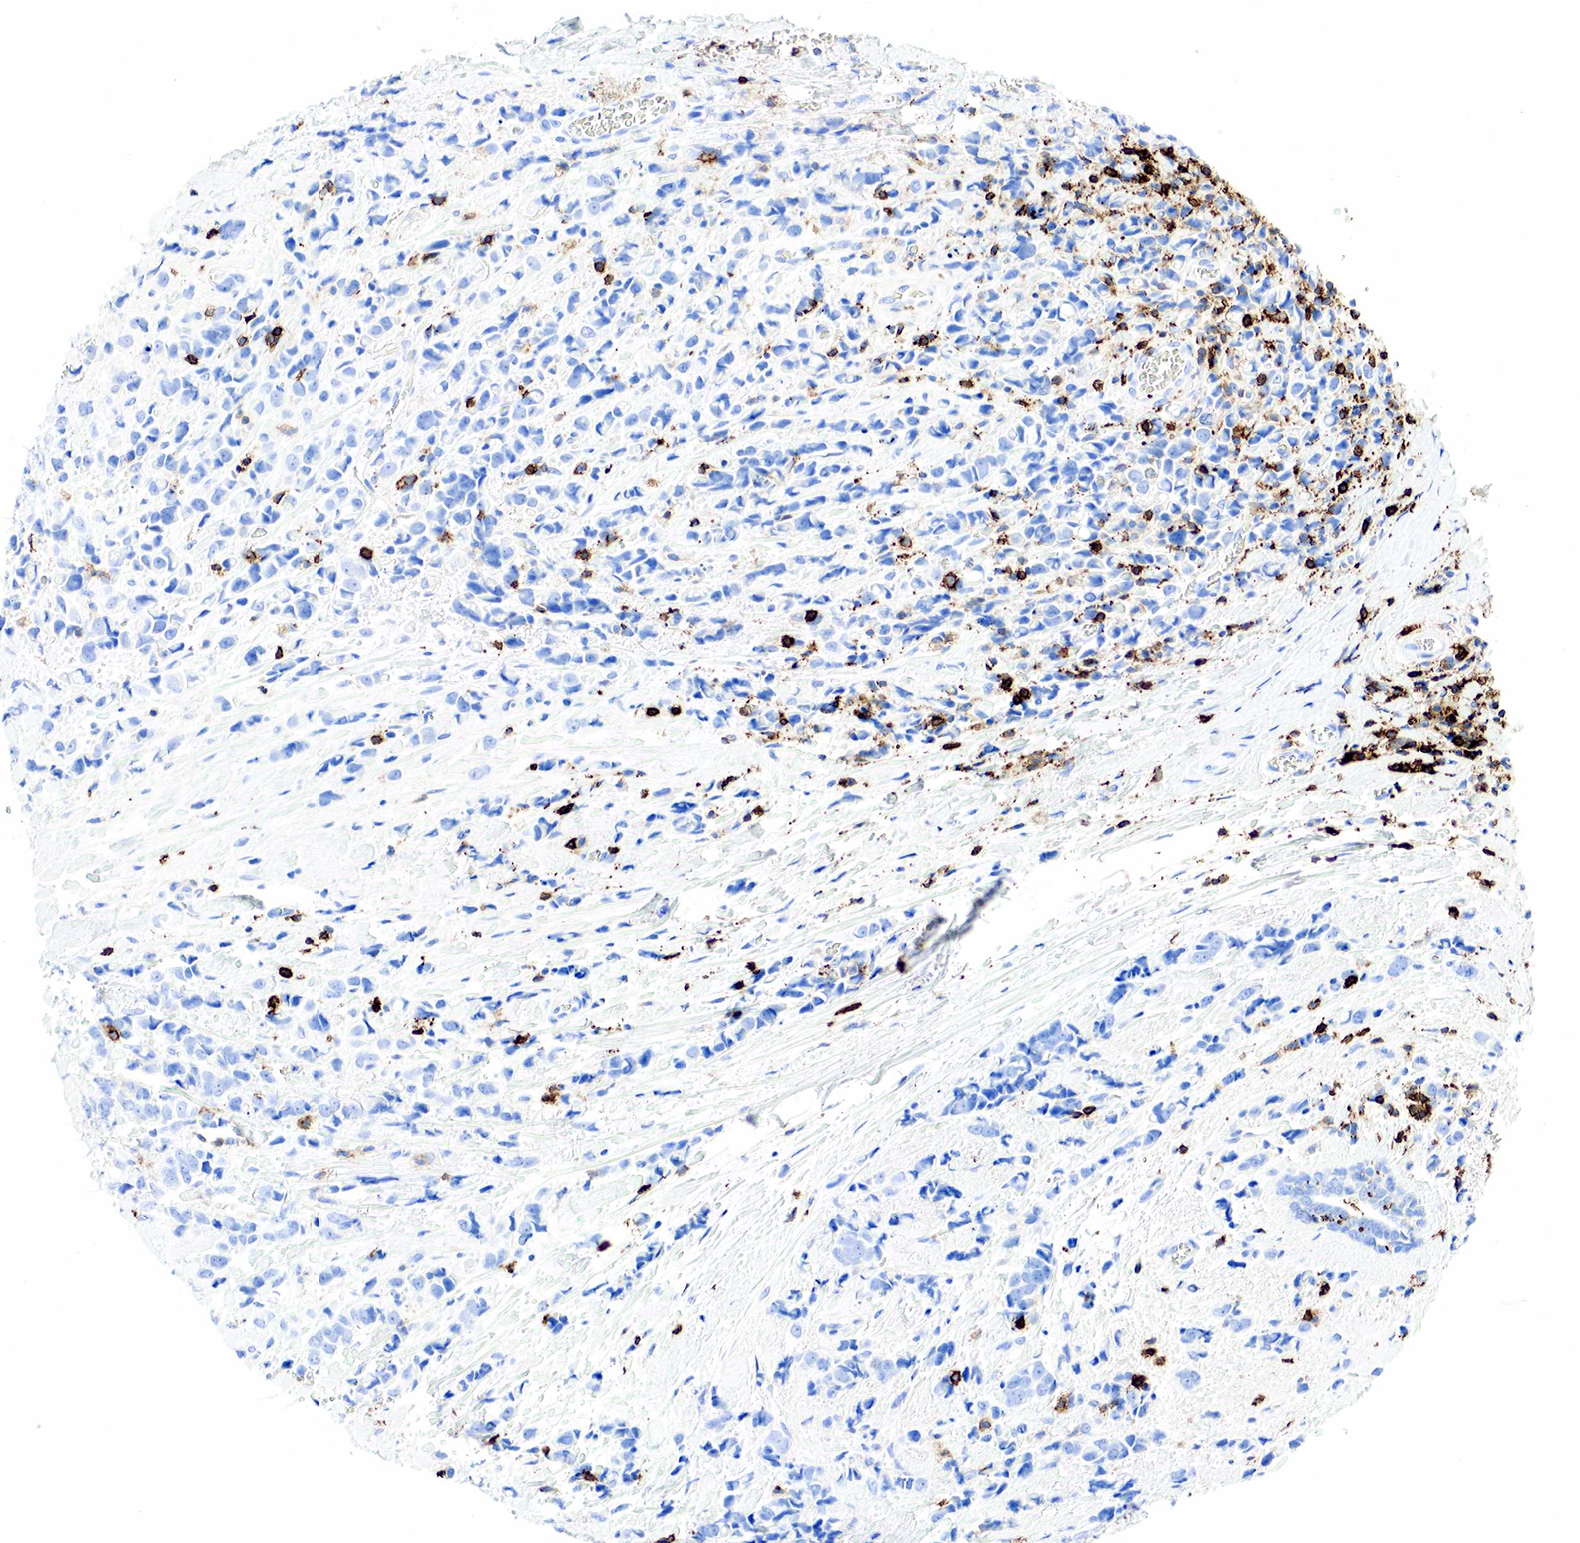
{"staining": {"intensity": "negative", "quantity": "none", "location": "none"}, "tissue": "breast cancer", "cell_type": "Tumor cells", "image_type": "cancer", "snomed": [{"axis": "morphology", "description": "Lobular carcinoma"}, {"axis": "topography", "description": "Breast"}], "caption": "Lobular carcinoma (breast) stained for a protein using immunohistochemistry (IHC) reveals no expression tumor cells.", "gene": "PTPRC", "patient": {"sex": "female", "age": 57}}